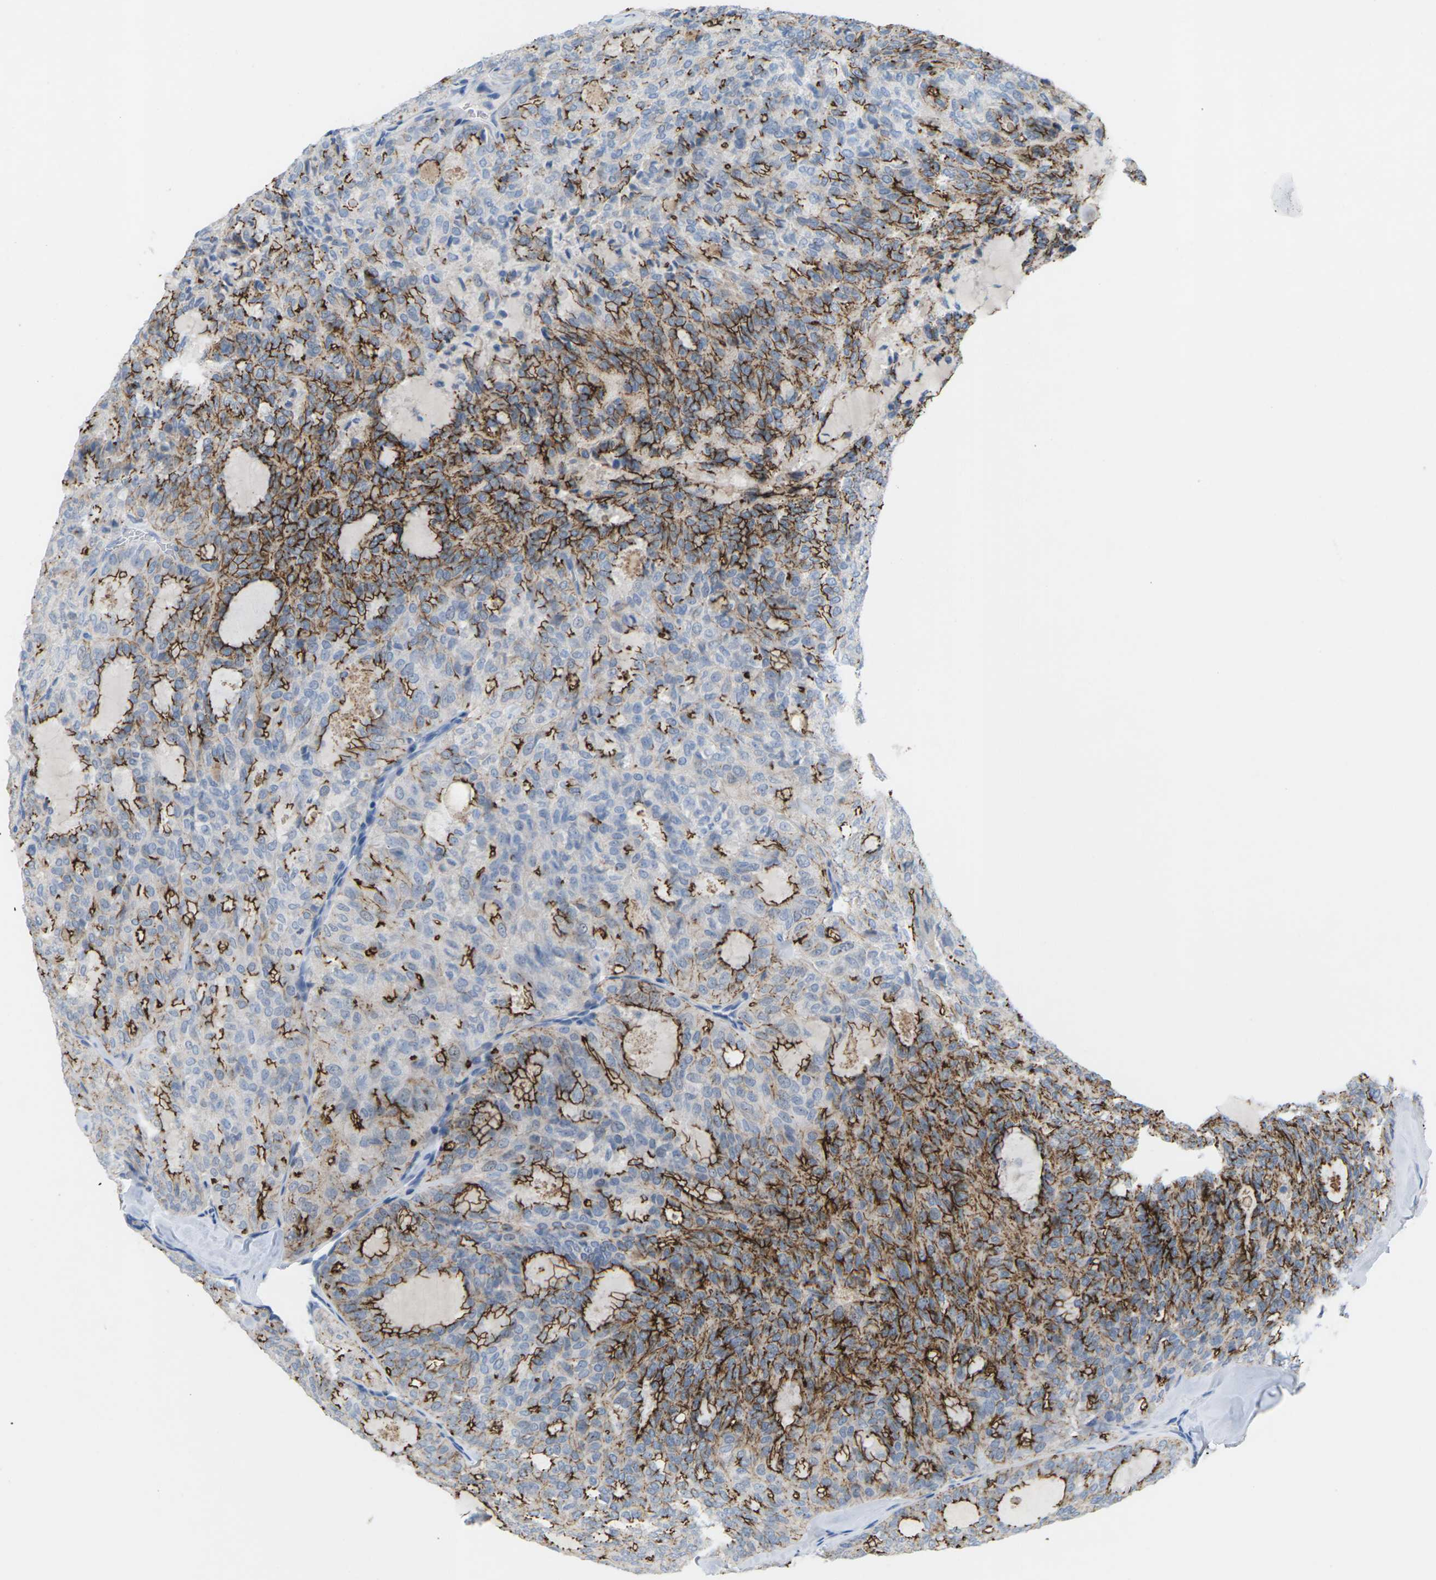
{"staining": {"intensity": "strong", "quantity": "25%-75%", "location": "cytoplasmic/membranous"}, "tissue": "thyroid cancer", "cell_type": "Tumor cells", "image_type": "cancer", "snomed": [{"axis": "morphology", "description": "Follicular adenoma carcinoma, NOS"}, {"axis": "topography", "description": "Thyroid gland"}], "caption": "High-power microscopy captured an IHC histopathology image of thyroid follicular adenoma carcinoma, revealing strong cytoplasmic/membranous positivity in approximately 25%-75% of tumor cells. Immunohistochemistry (ihc) stains the protein of interest in brown and the nuclei are stained blue.", "gene": "CLDN3", "patient": {"sex": "male", "age": 75}}